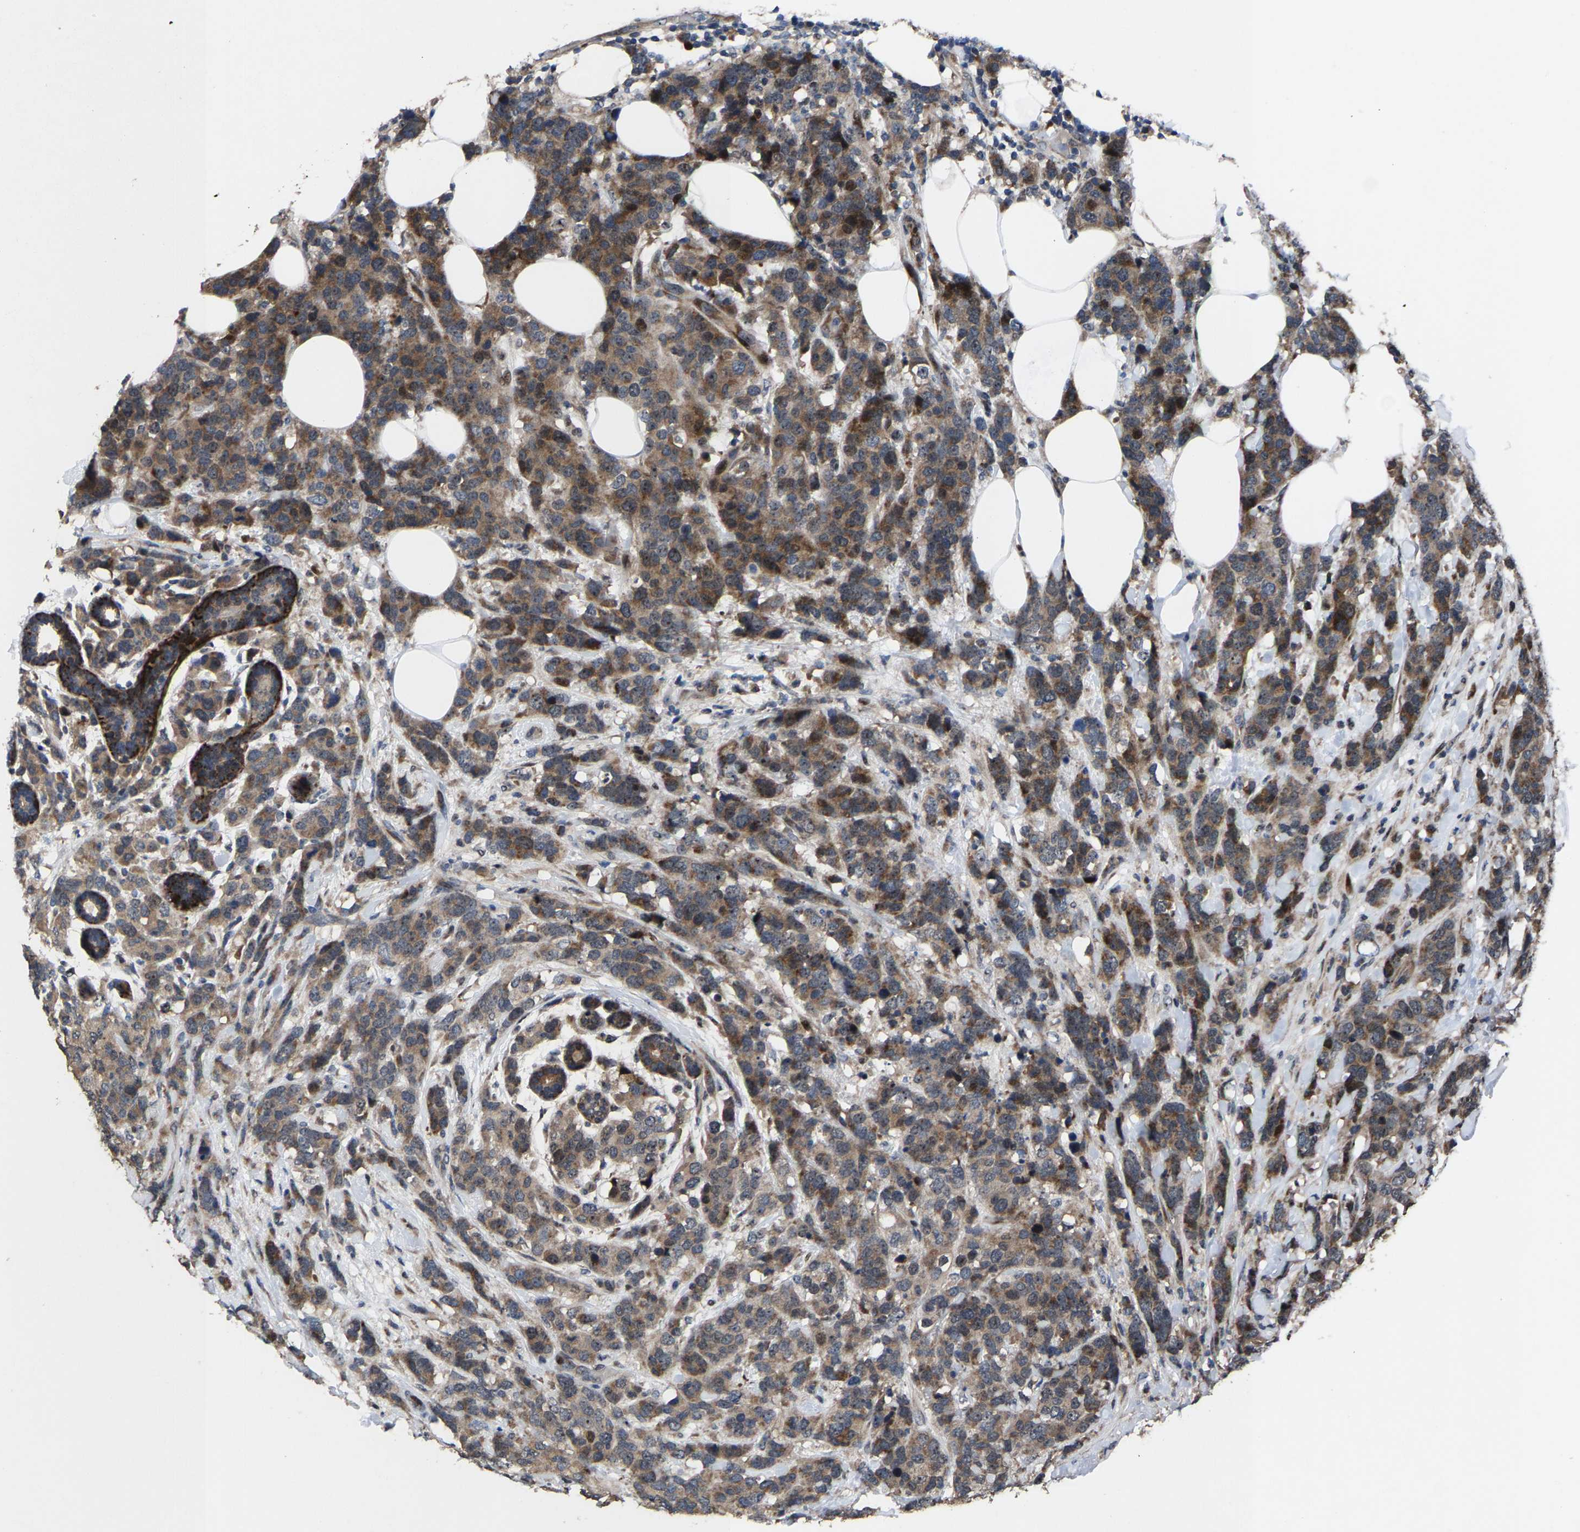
{"staining": {"intensity": "moderate", "quantity": ">75%", "location": "cytoplasmic/membranous"}, "tissue": "breast cancer", "cell_type": "Tumor cells", "image_type": "cancer", "snomed": [{"axis": "morphology", "description": "Lobular carcinoma"}, {"axis": "topography", "description": "Breast"}], "caption": "Lobular carcinoma (breast) tissue displays moderate cytoplasmic/membranous positivity in about >75% of tumor cells", "gene": "HAUS6", "patient": {"sex": "female", "age": 59}}